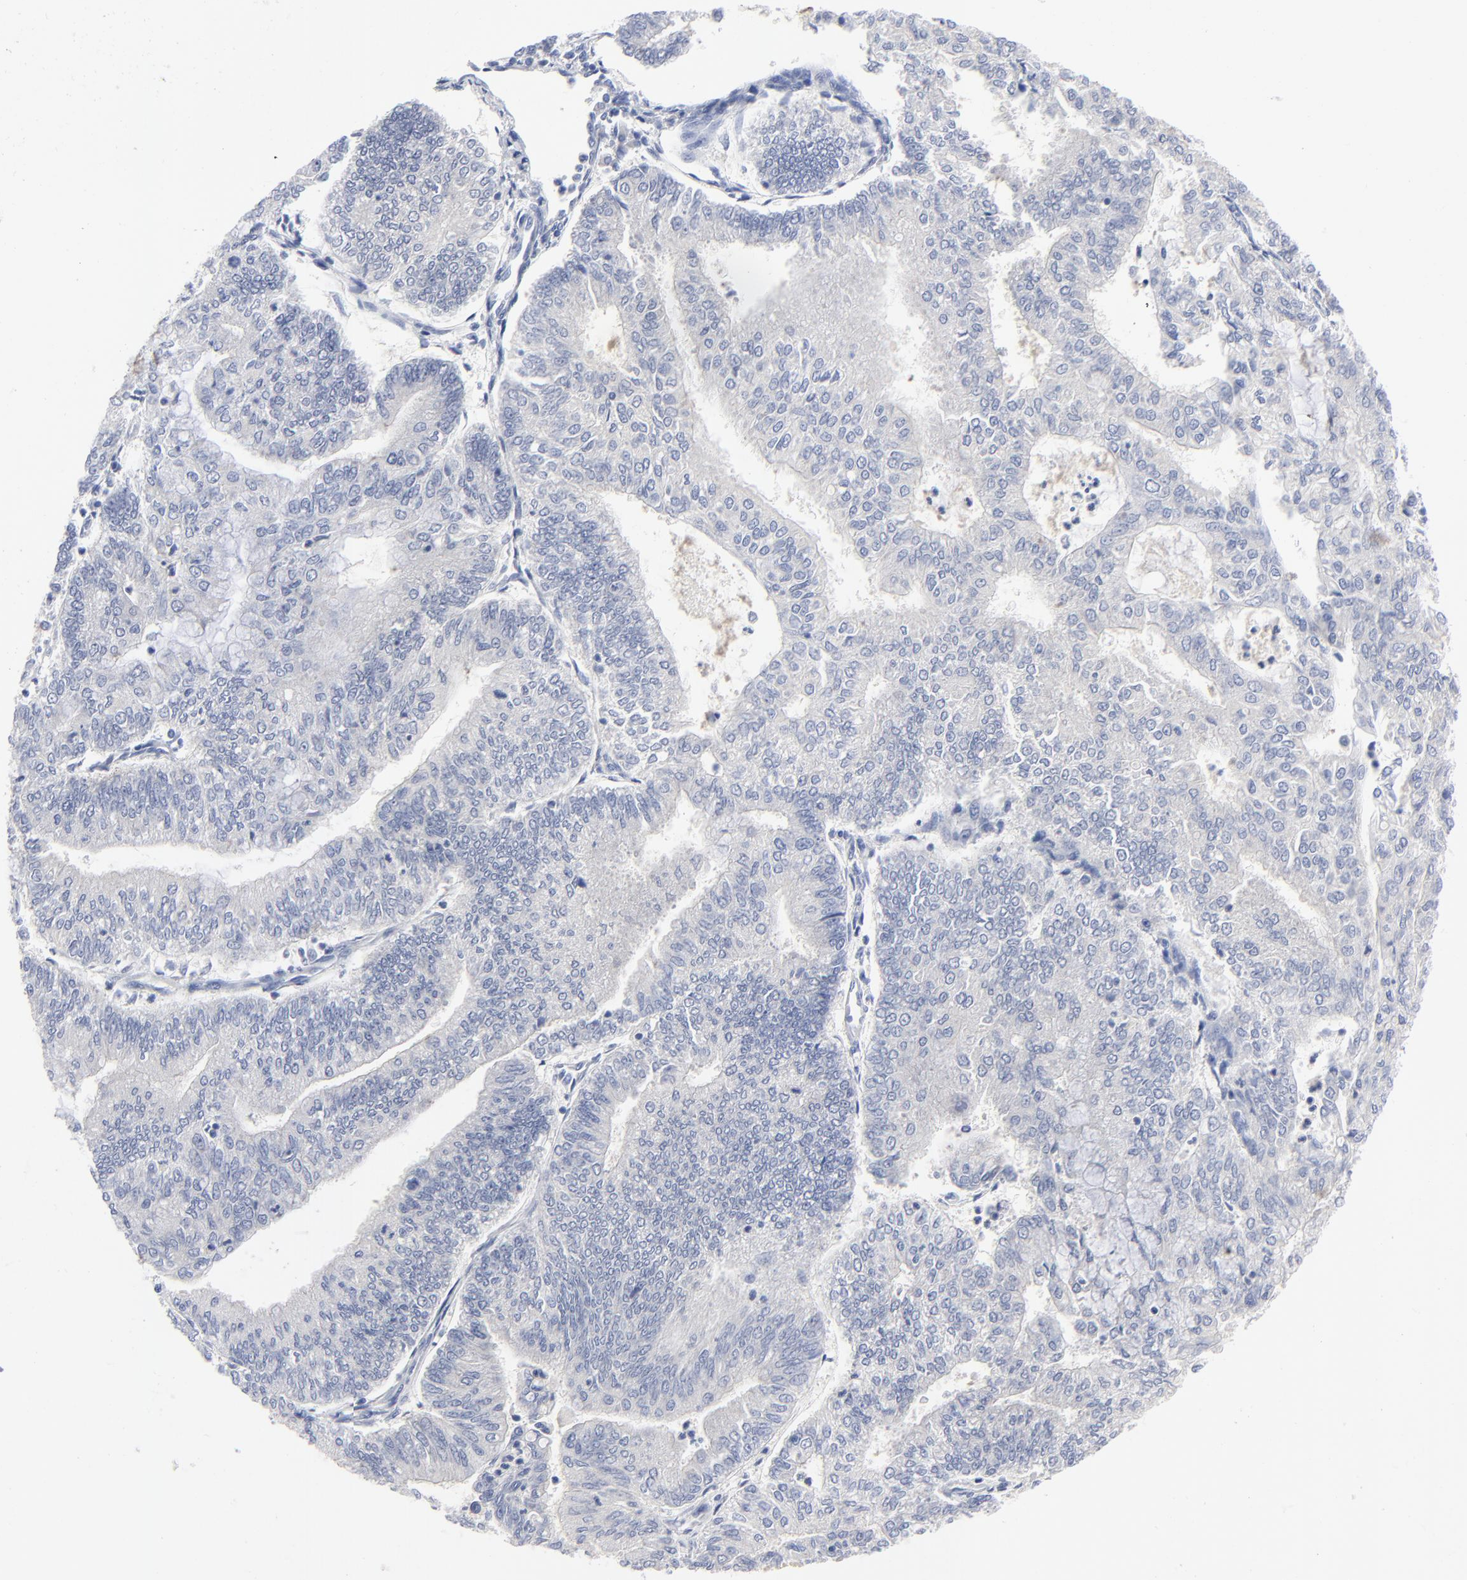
{"staining": {"intensity": "negative", "quantity": "none", "location": "none"}, "tissue": "endometrial cancer", "cell_type": "Tumor cells", "image_type": "cancer", "snomed": [{"axis": "morphology", "description": "Adenocarcinoma, NOS"}, {"axis": "topography", "description": "Endometrium"}], "caption": "Immunohistochemistry (IHC) of human endometrial cancer (adenocarcinoma) shows no staining in tumor cells.", "gene": "CLEC4G", "patient": {"sex": "female", "age": 59}}